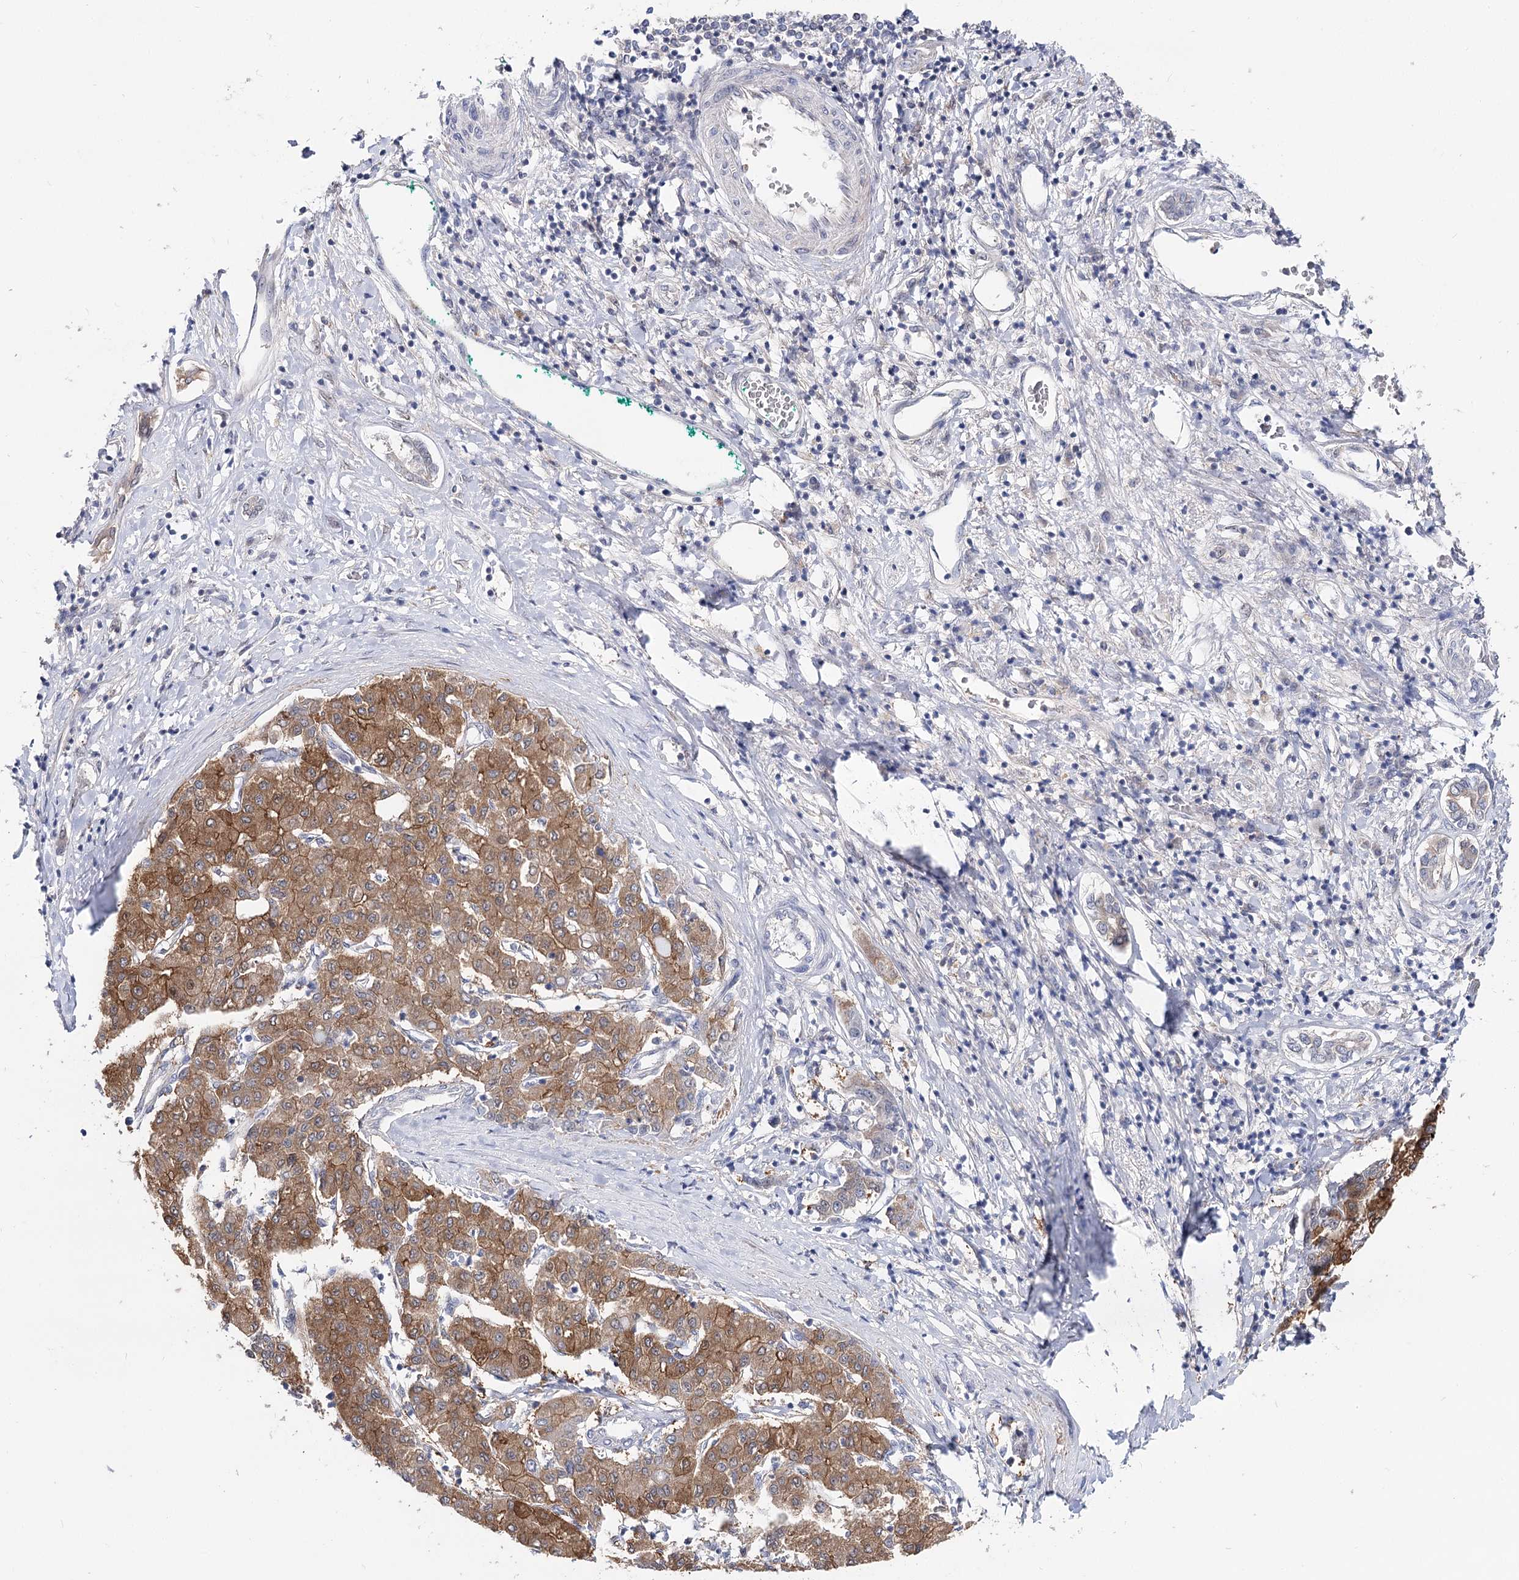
{"staining": {"intensity": "strong", "quantity": ">75%", "location": "cytoplasmic/membranous"}, "tissue": "liver cancer", "cell_type": "Tumor cells", "image_type": "cancer", "snomed": [{"axis": "morphology", "description": "Carcinoma, Hepatocellular, NOS"}, {"axis": "topography", "description": "Liver"}], "caption": "This photomicrograph exhibits immunohistochemistry staining of human liver cancer (hepatocellular carcinoma), with high strong cytoplasmic/membranous staining in approximately >75% of tumor cells.", "gene": "UGP2", "patient": {"sex": "male", "age": 65}}